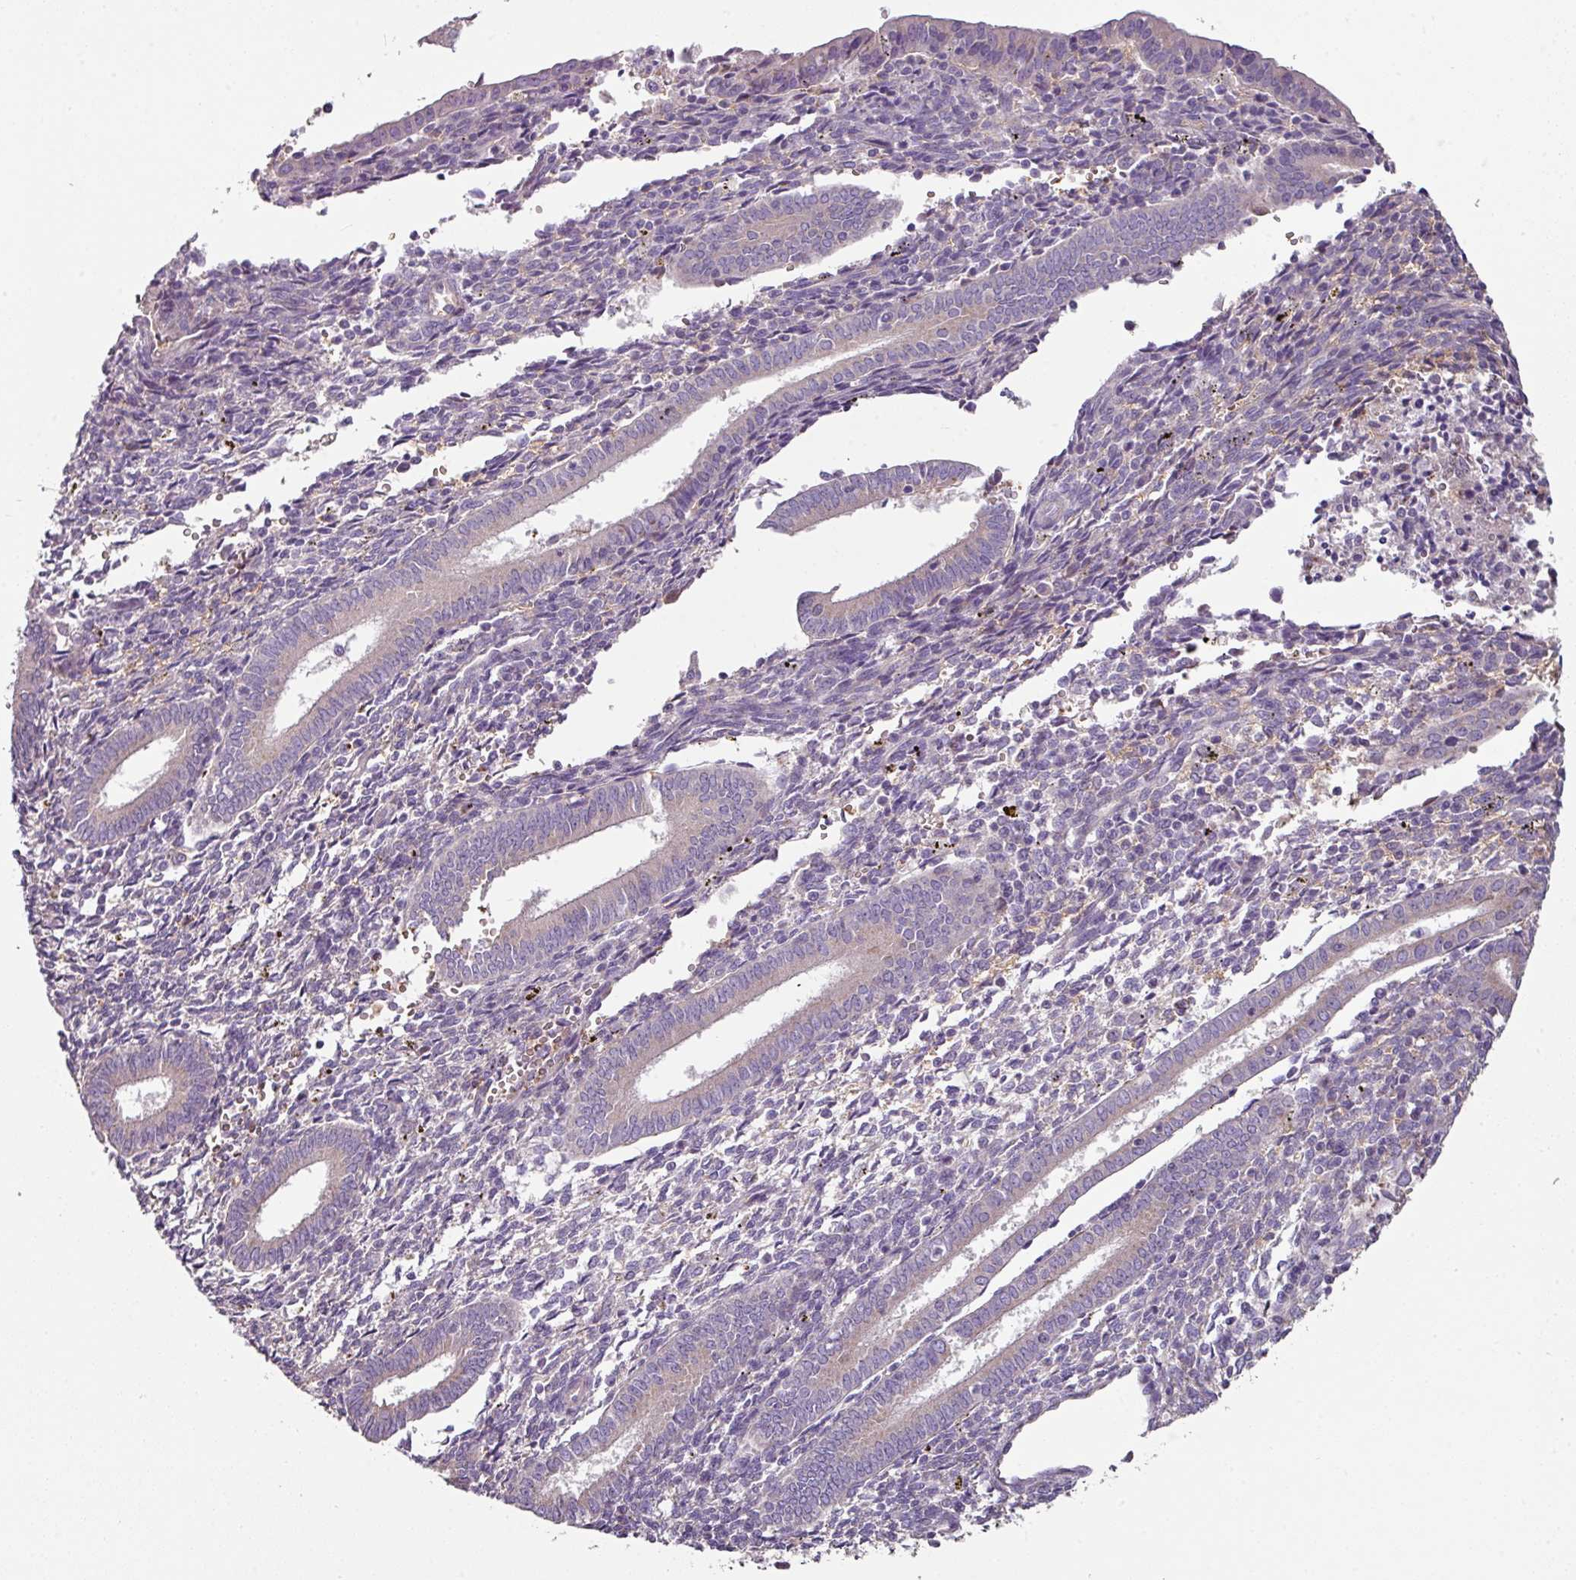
{"staining": {"intensity": "negative", "quantity": "none", "location": "none"}, "tissue": "endometrium", "cell_type": "Cells in endometrial stroma", "image_type": "normal", "snomed": [{"axis": "morphology", "description": "Normal tissue, NOS"}, {"axis": "topography", "description": "Endometrium"}], "caption": "Immunohistochemistry (IHC) histopathology image of unremarkable endometrium: endometrium stained with DAB (3,3'-diaminobenzidine) demonstrates no significant protein expression in cells in endometrial stroma. Nuclei are stained in blue.", "gene": "LRRC9", "patient": {"sex": "female", "age": 41}}